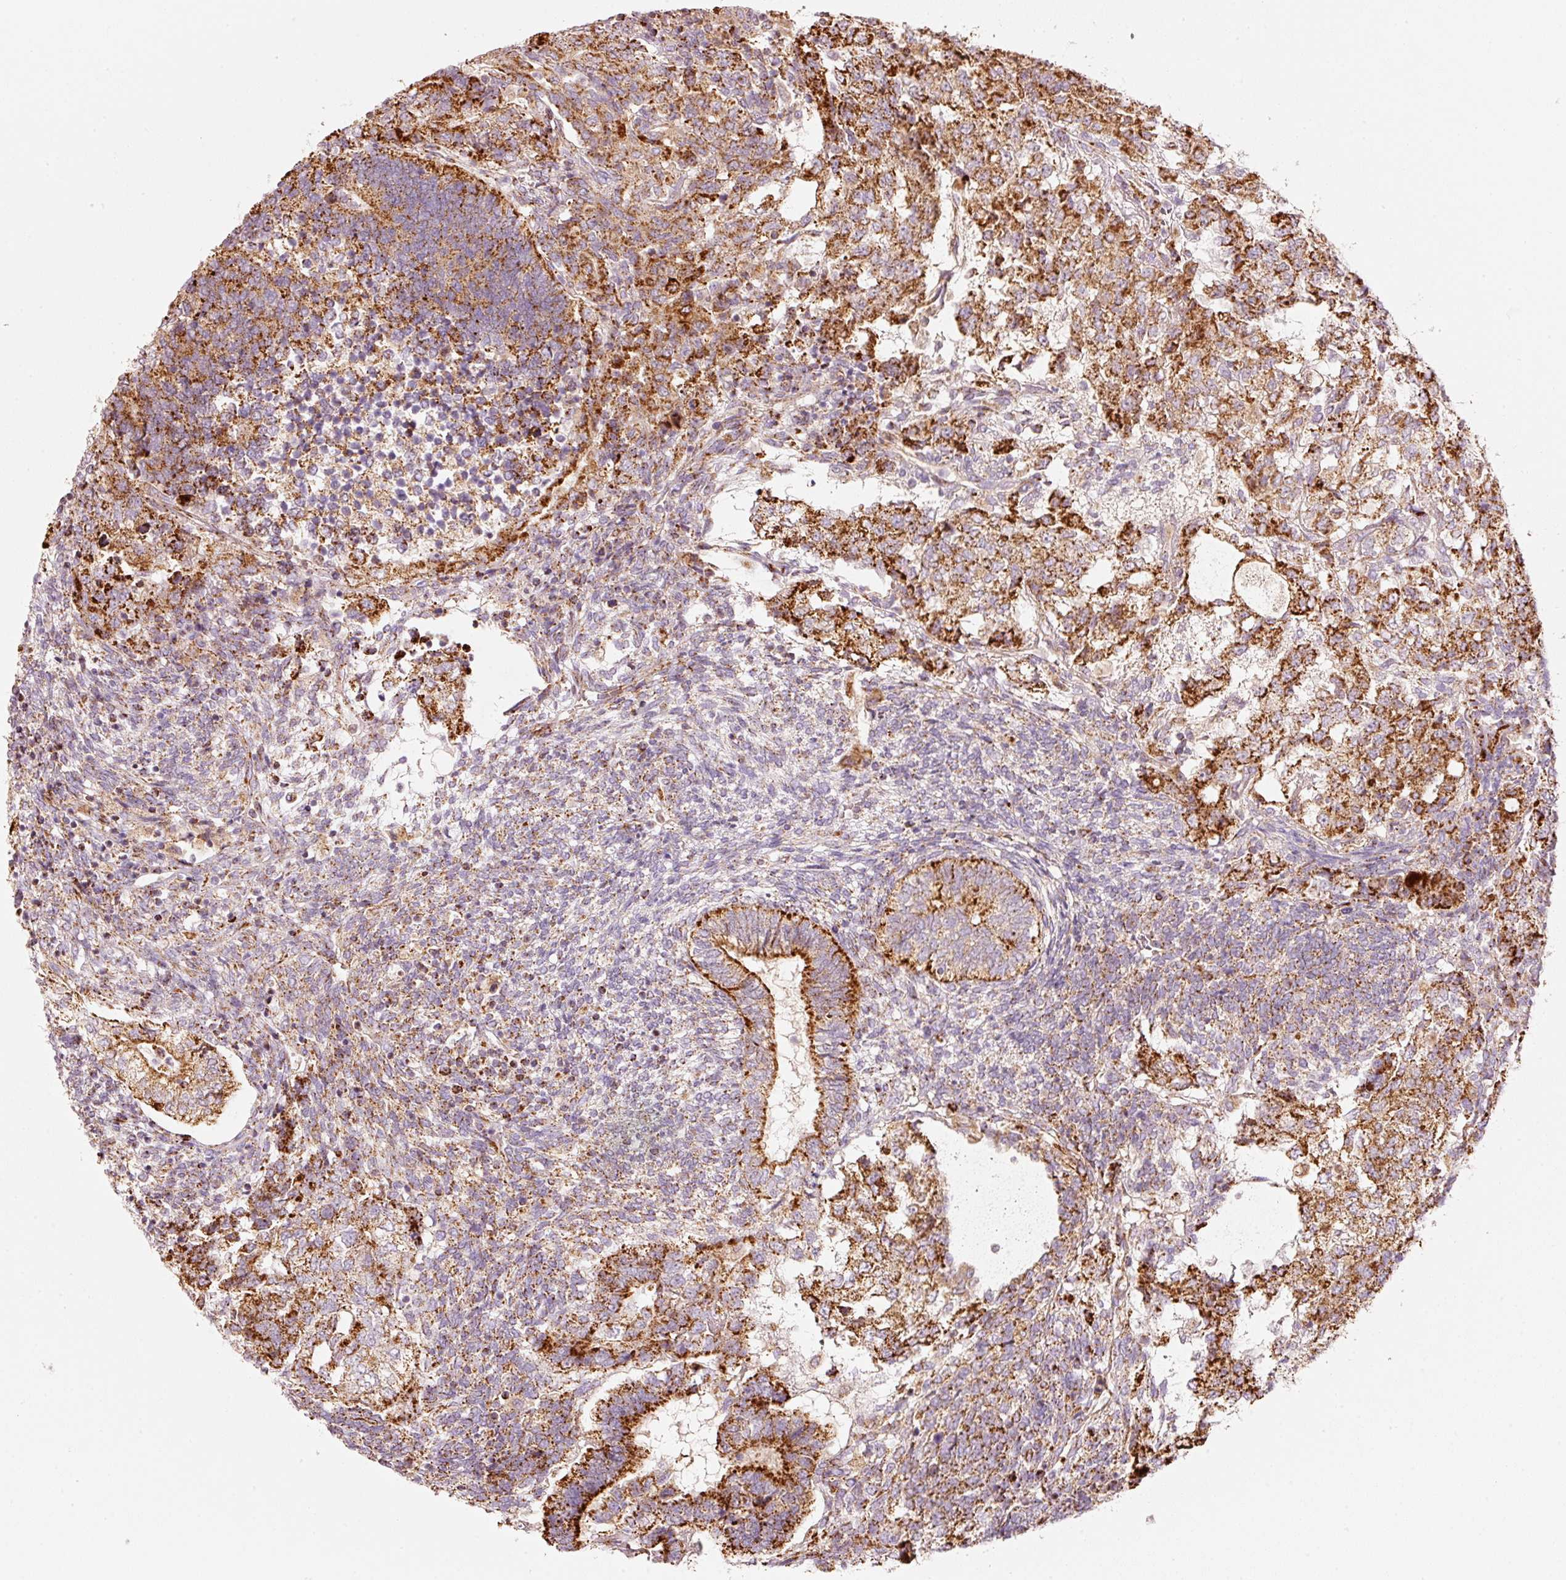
{"staining": {"intensity": "strong", "quantity": ">75%", "location": "cytoplasmic/membranous"}, "tissue": "testis cancer", "cell_type": "Tumor cells", "image_type": "cancer", "snomed": [{"axis": "morphology", "description": "Carcinoma, Embryonal, NOS"}, {"axis": "topography", "description": "Testis"}], "caption": "Brown immunohistochemical staining in human testis embryonal carcinoma exhibits strong cytoplasmic/membranous positivity in approximately >75% of tumor cells. (DAB IHC, brown staining for protein, blue staining for nuclei).", "gene": "C17orf98", "patient": {"sex": "male", "age": 23}}